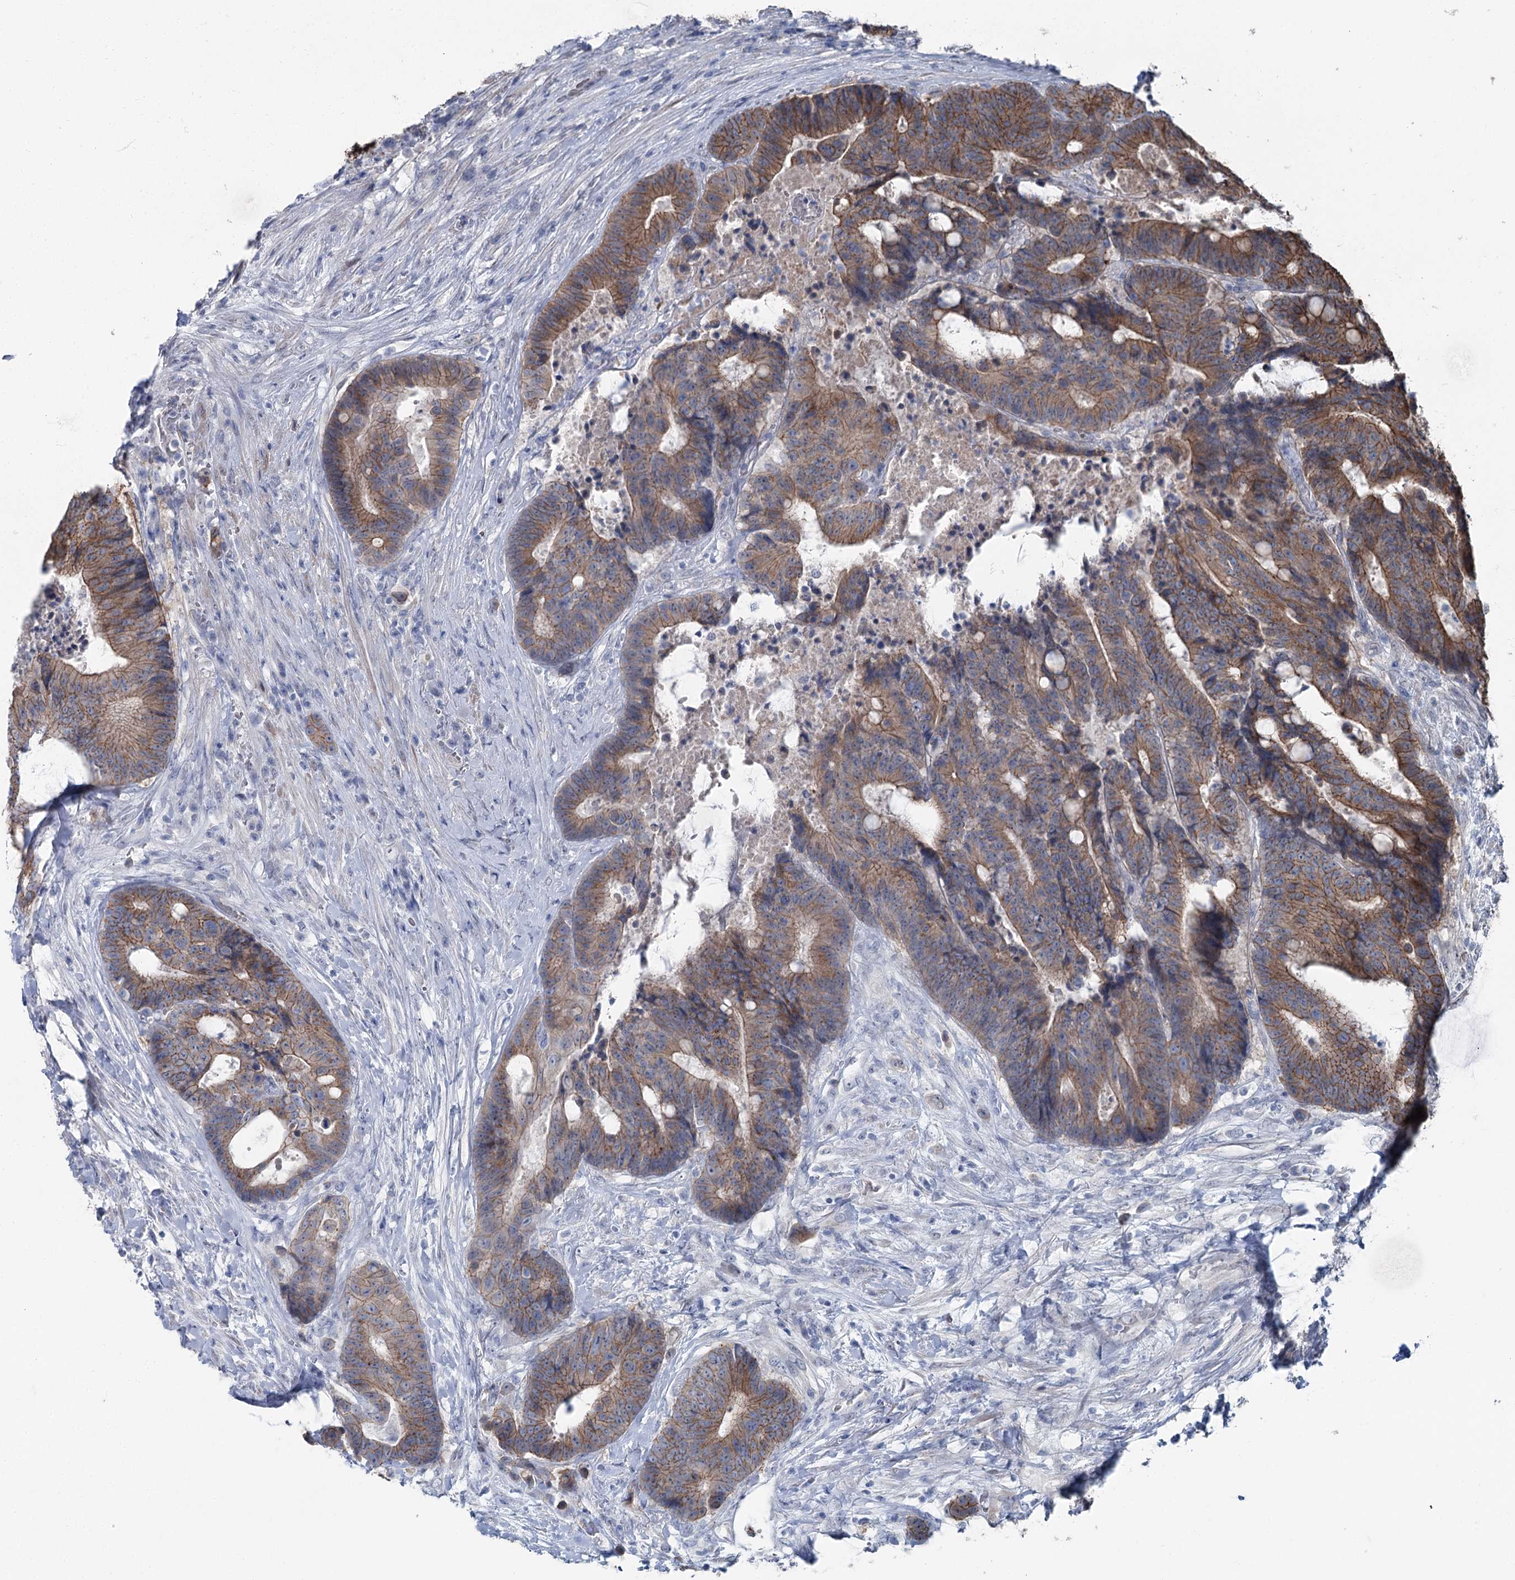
{"staining": {"intensity": "moderate", "quantity": ">75%", "location": "cytoplasmic/membranous"}, "tissue": "colorectal cancer", "cell_type": "Tumor cells", "image_type": "cancer", "snomed": [{"axis": "morphology", "description": "Adenocarcinoma, NOS"}, {"axis": "topography", "description": "Rectum"}], "caption": "Colorectal cancer (adenocarcinoma) was stained to show a protein in brown. There is medium levels of moderate cytoplasmic/membranous expression in about >75% of tumor cells. (IHC, brightfield microscopy, high magnification).", "gene": "FAM120B", "patient": {"sex": "male", "age": 69}}